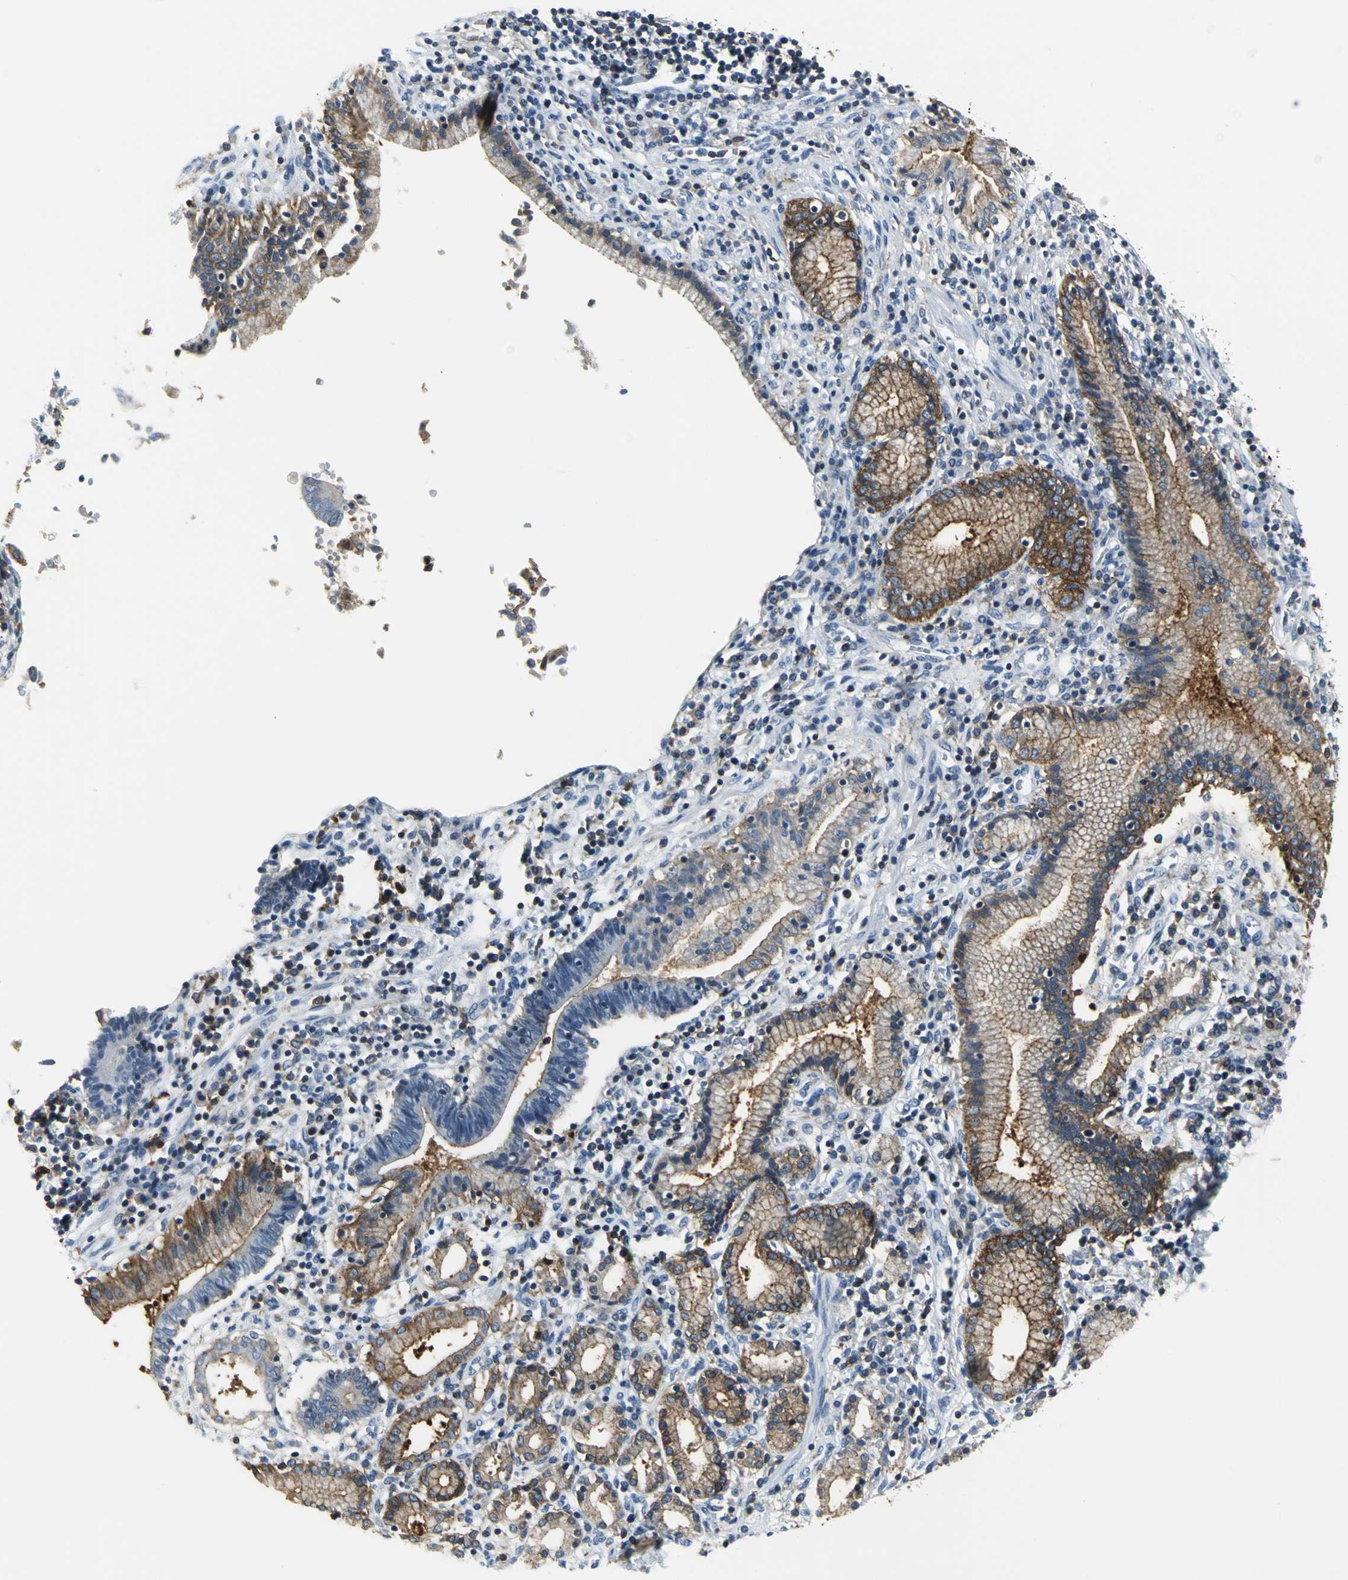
{"staining": {"intensity": "moderate", "quantity": ">75%", "location": "cytoplasmic/membranous"}, "tissue": "pancreatic cancer", "cell_type": "Tumor cells", "image_type": "cancer", "snomed": [{"axis": "morphology", "description": "Adenocarcinoma, NOS"}, {"axis": "topography", "description": "Pancreas"}], "caption": "Brown immunohistochemical staining in pancreatic cancer exhibits moderate cytoplasmic/membranous expression in about >75% of tumor cells. Immunohistochemistry stains the protein of interest in brown and the nuclei are stained blue.", "gene": "IQGAP2", "patient": {"sex": "female", "age": 48}}